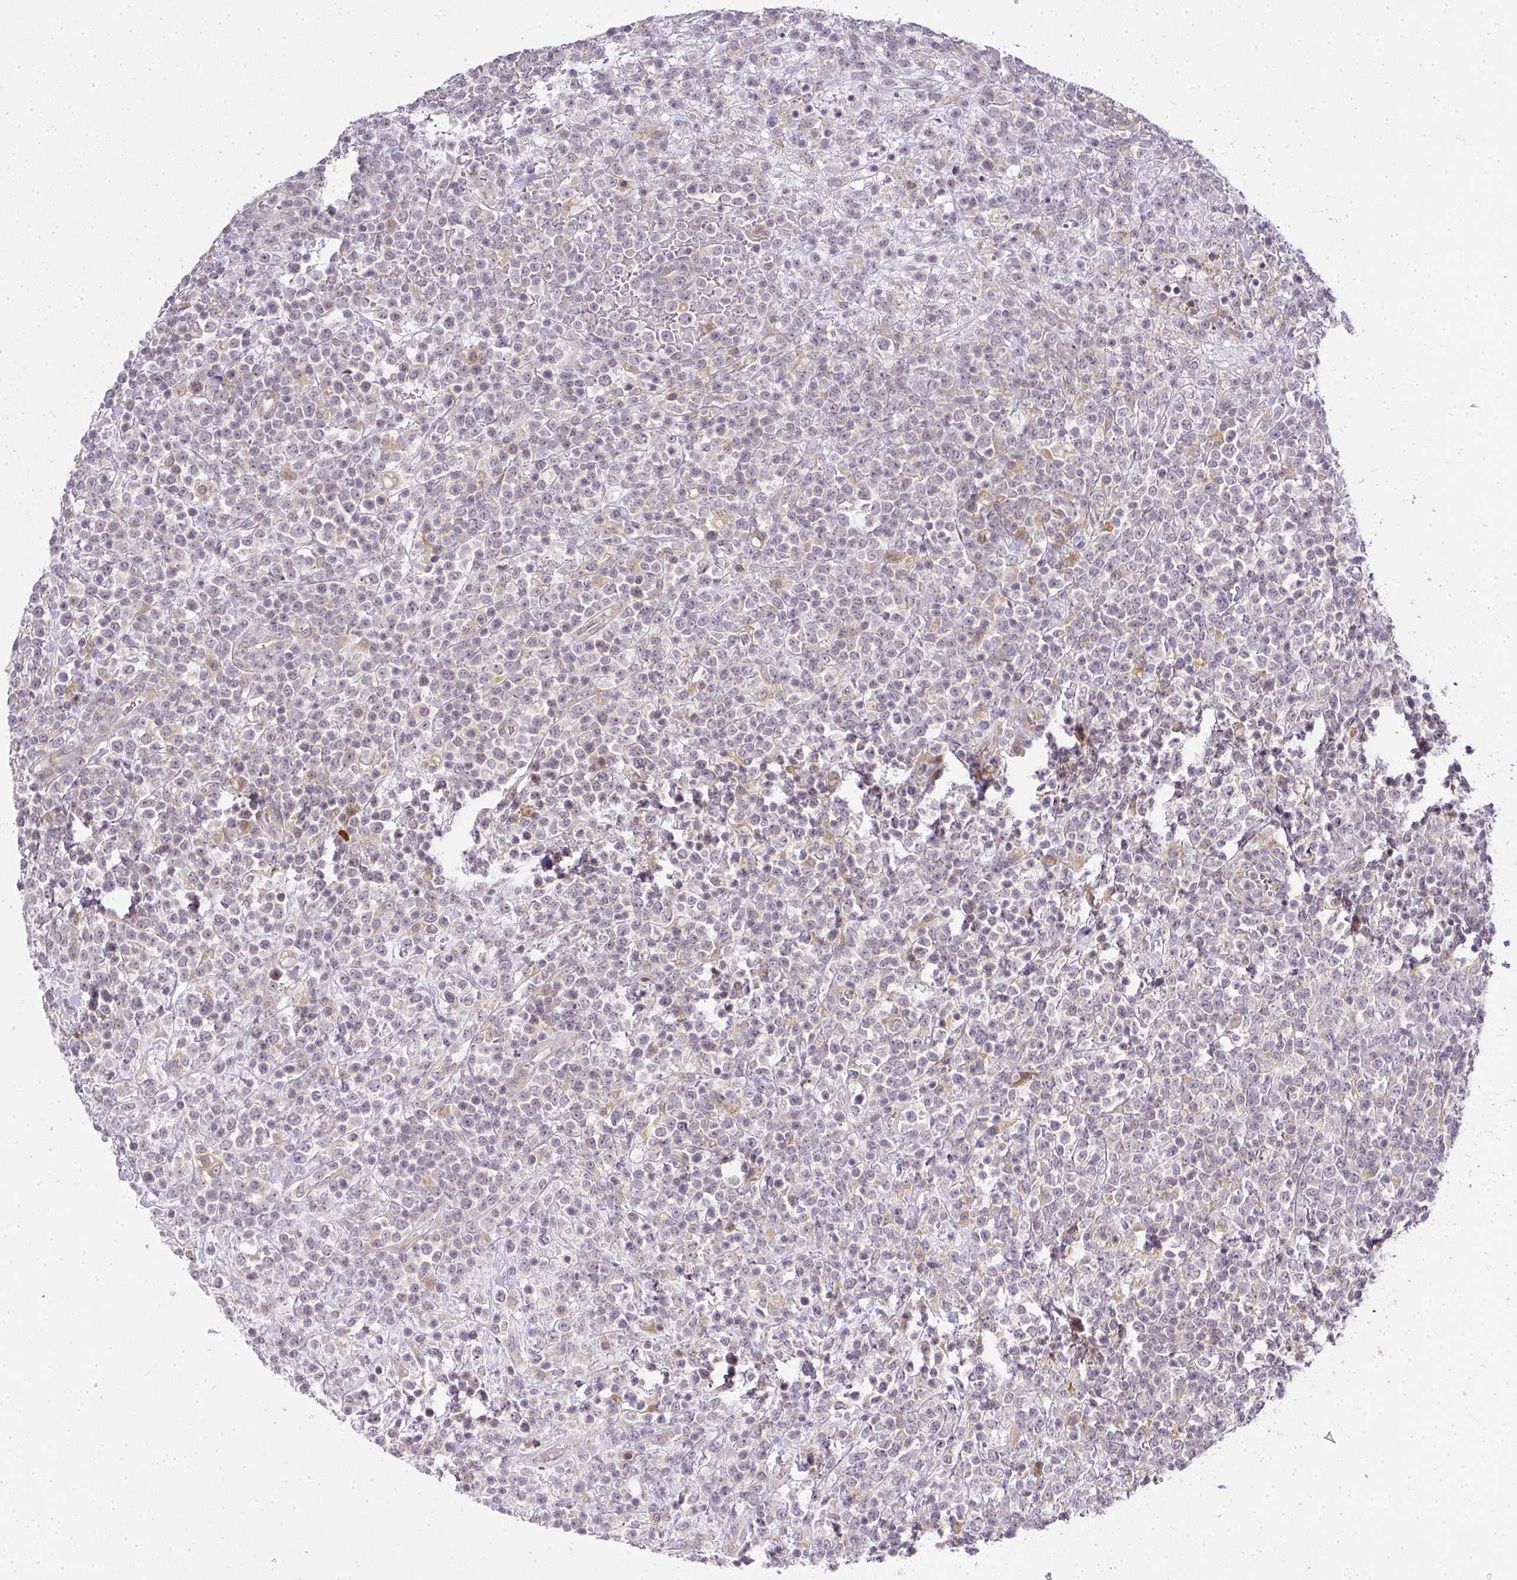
{"staining": {"intensity": "negative", "quantity": "none", "location": "none"}, "tissue": "lymphoma", "cell_type": "Tumor cells", "image_type": "cancer", "snomed": [{"axis": "morphology", "description": "Malignant lymphoma, non-Hodgkin's type, High grade"}, {"axis": "topography", "description": "Colon"}], "caption": "Immunohistochemistry photomicrograph of neoplastic tissue: human lymphoma stained with DAB (3,3'-diaminobenzidine) demonstrates no significant protein positivity in tumor cells. Nuclei are stained in blue.", "gene": "MED19", "patient": {"sex": "female", "age": 53}}